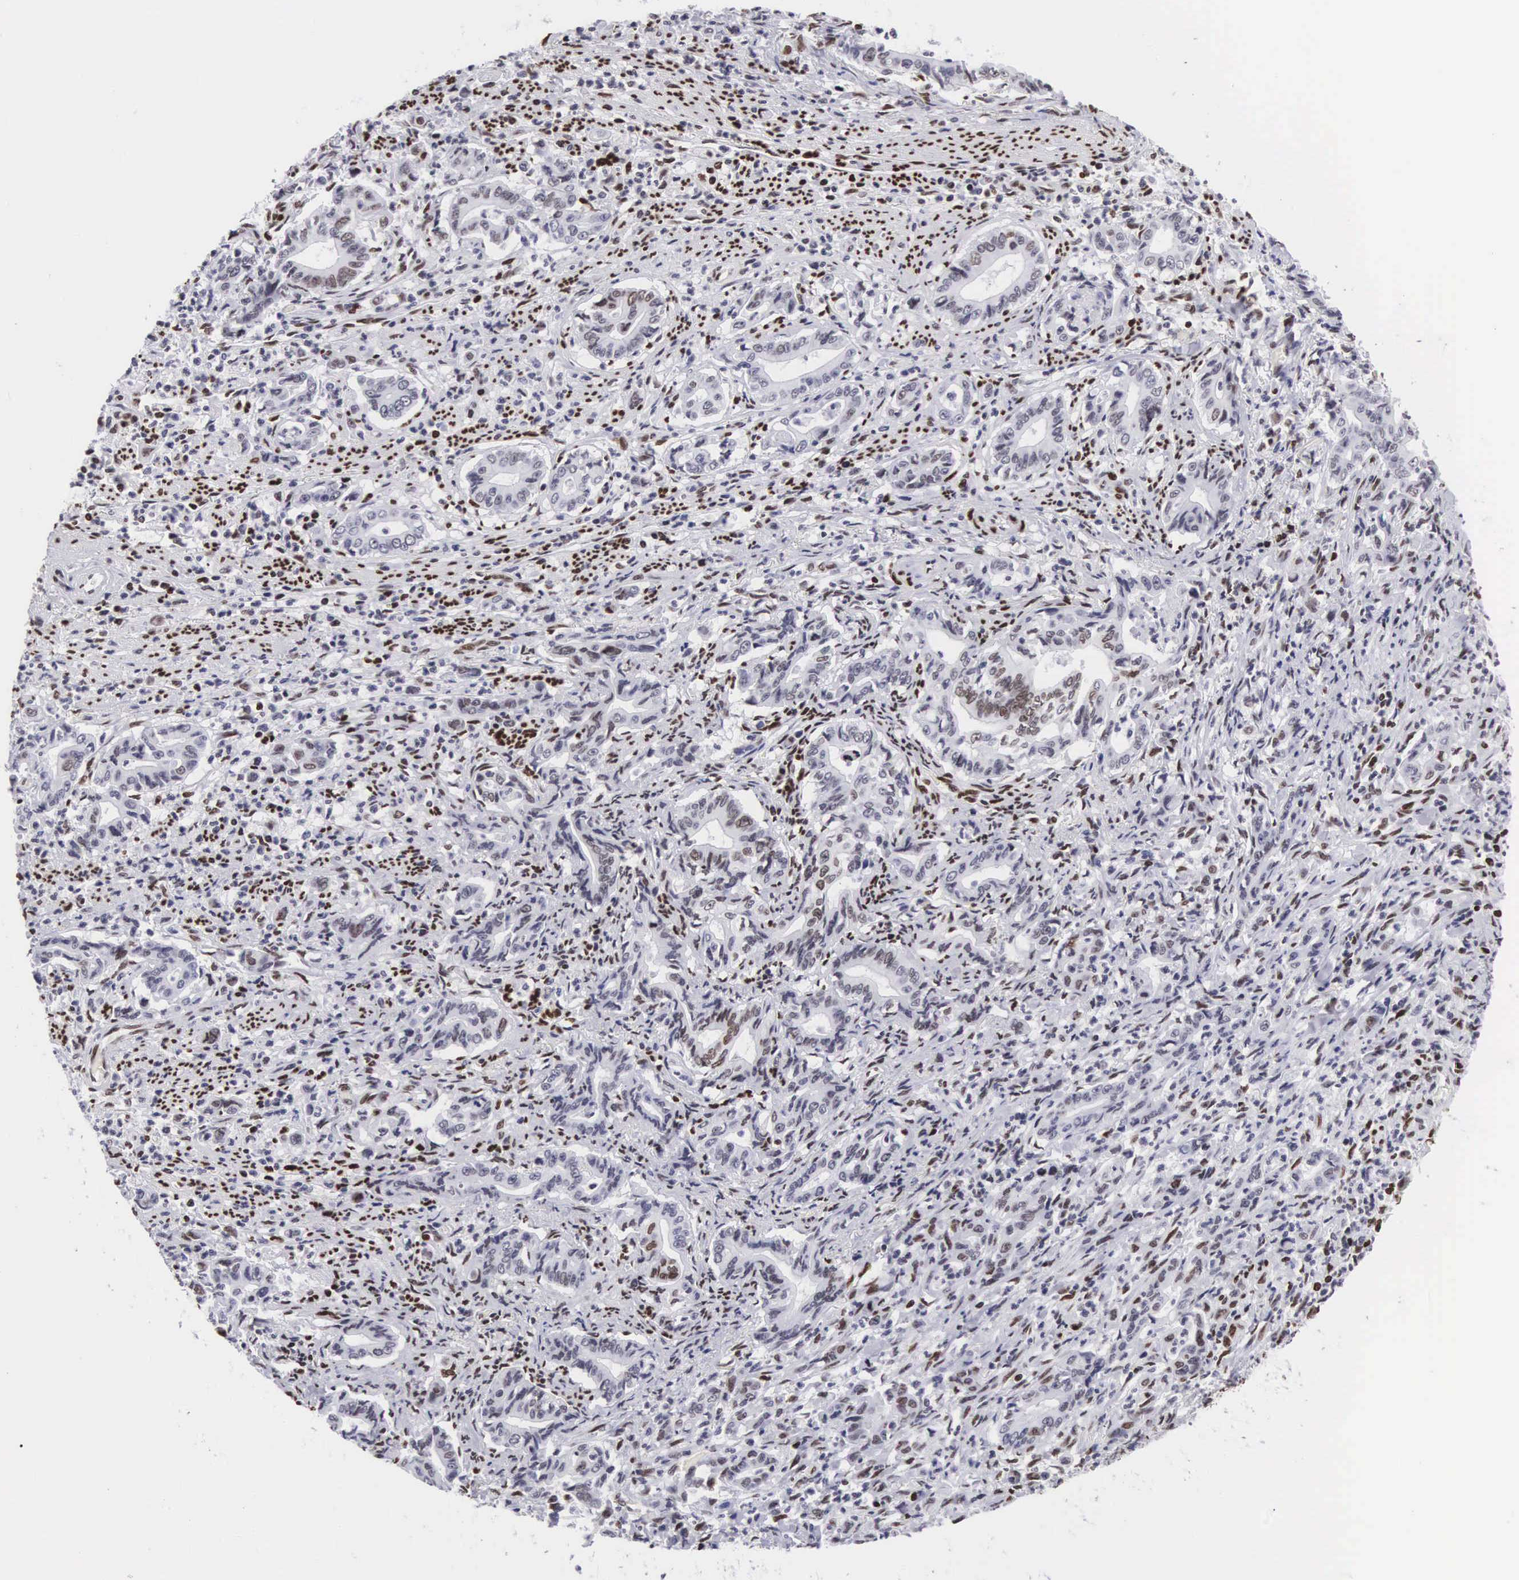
{"staining": {"intensity": "weak", "quantity": "25%-75%", "location": "nuclear"}, "tissue": "stomach cancer", "cell_type": "Tumor cells", "image_type": "cancer", "snomed": [{"axis": "morphology", "description": "Adenocarcinoma, NOS"}, {"axis": "topography", "description": "Stomach"}], "caption": "The micrograph demonstrates a brown stain indicating the presence of a protein in the nuclear of tumor cells in adenocarcinoma (stomach).", "gene": "MECP2", "patient": {"sex": "female", "age": 76}}